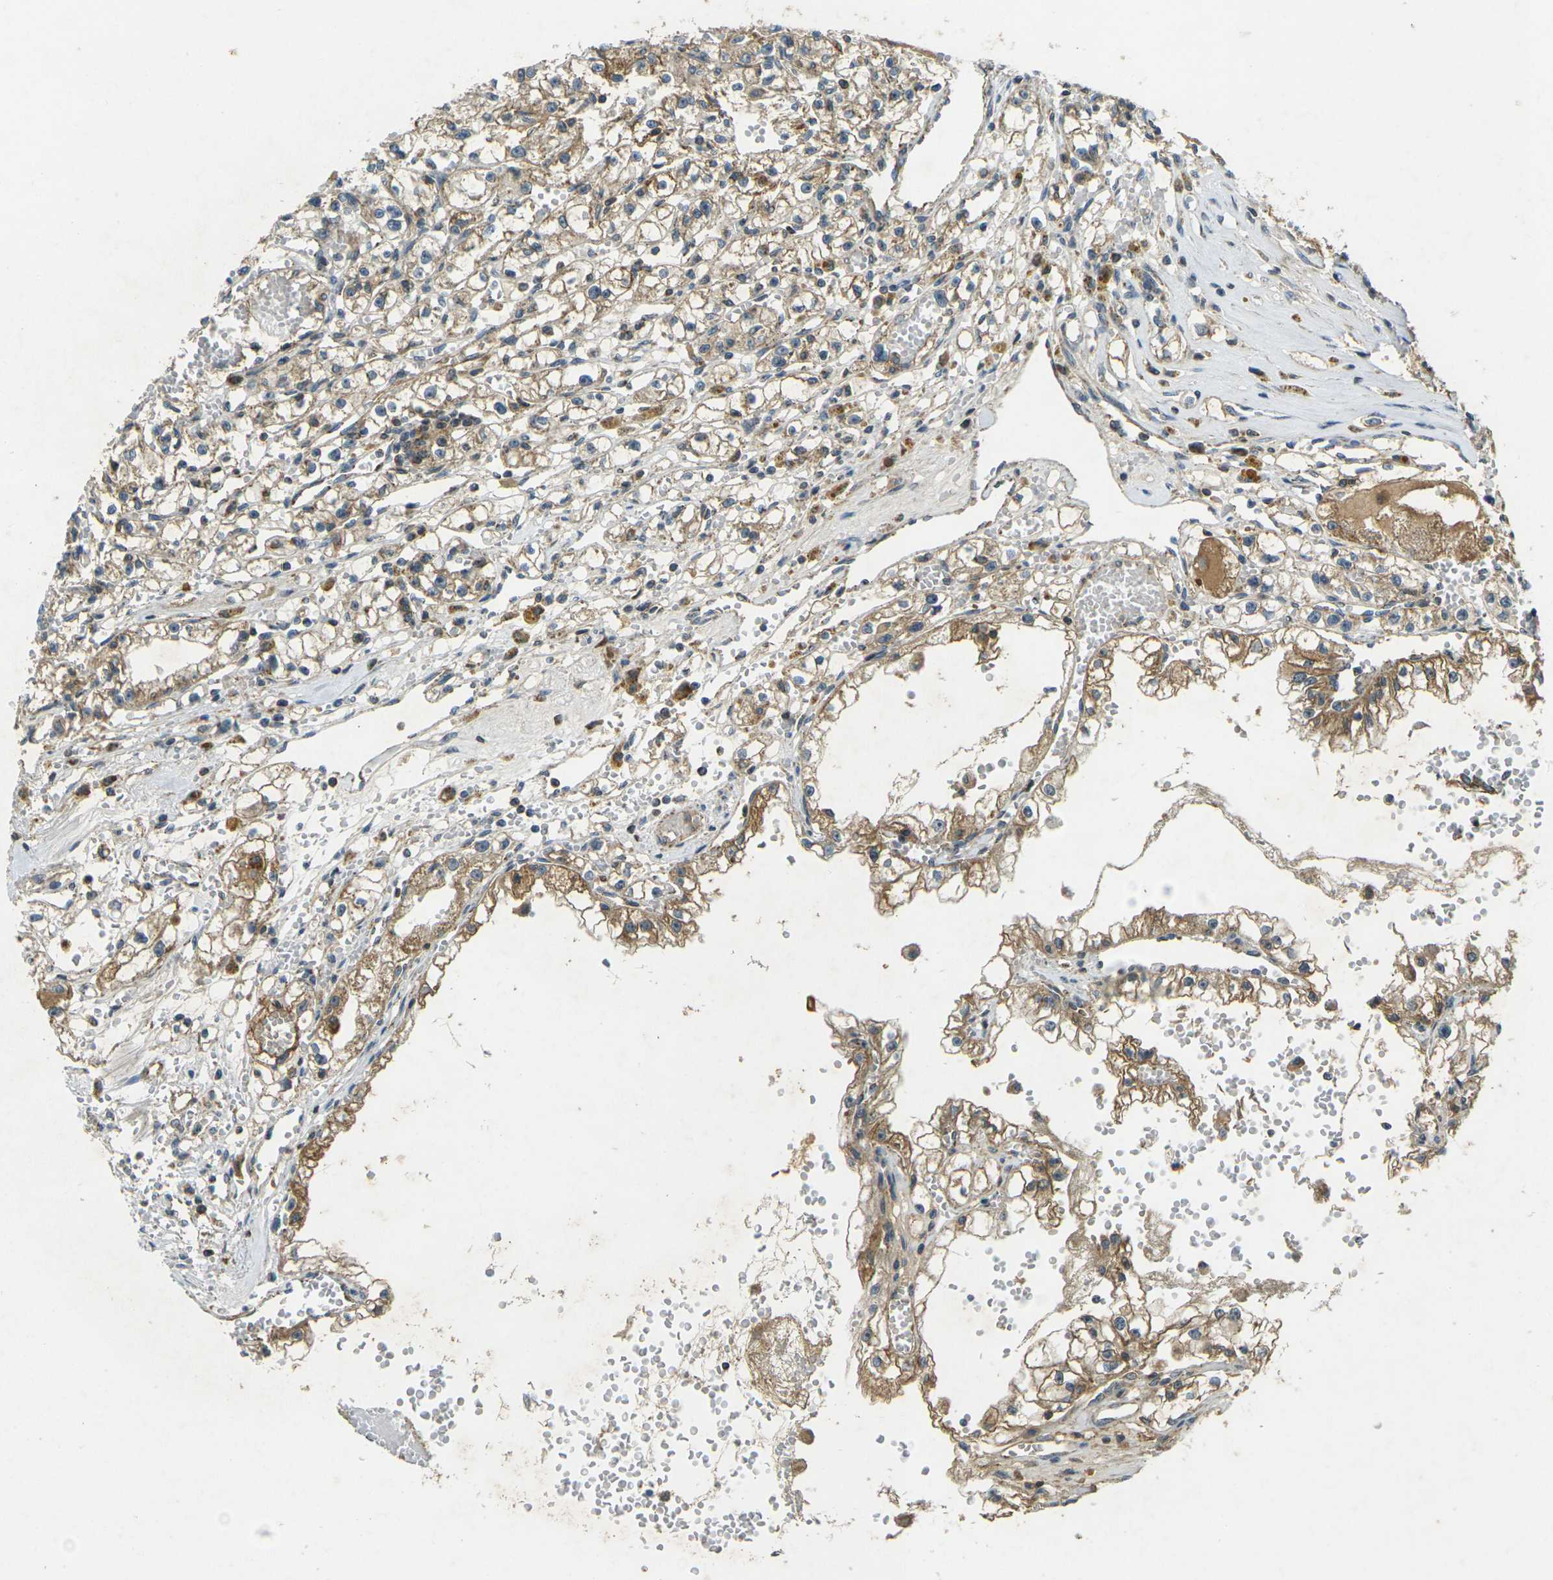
{"staining": {"intensity": "moderate", "quantity": ">75%", "location": "cytoplasmic/membranous"}, "tissue": "renal cancer", "cell_type": "Tumor cells", "image_type": "cancer", "snomed": [{"axis": "morphology", "description": "Adenocarcinoma, NOS"}, {"axis": "topography", "description": "Kidney"}], "caption": "IHC of human renal adenocarcinoma displays medium levels of moderate cytoplasmic/membranous expression in approximately >75% of tumor cells.", "gene": "IGF1R", "patient": {"sex": "male", "age": 56}}